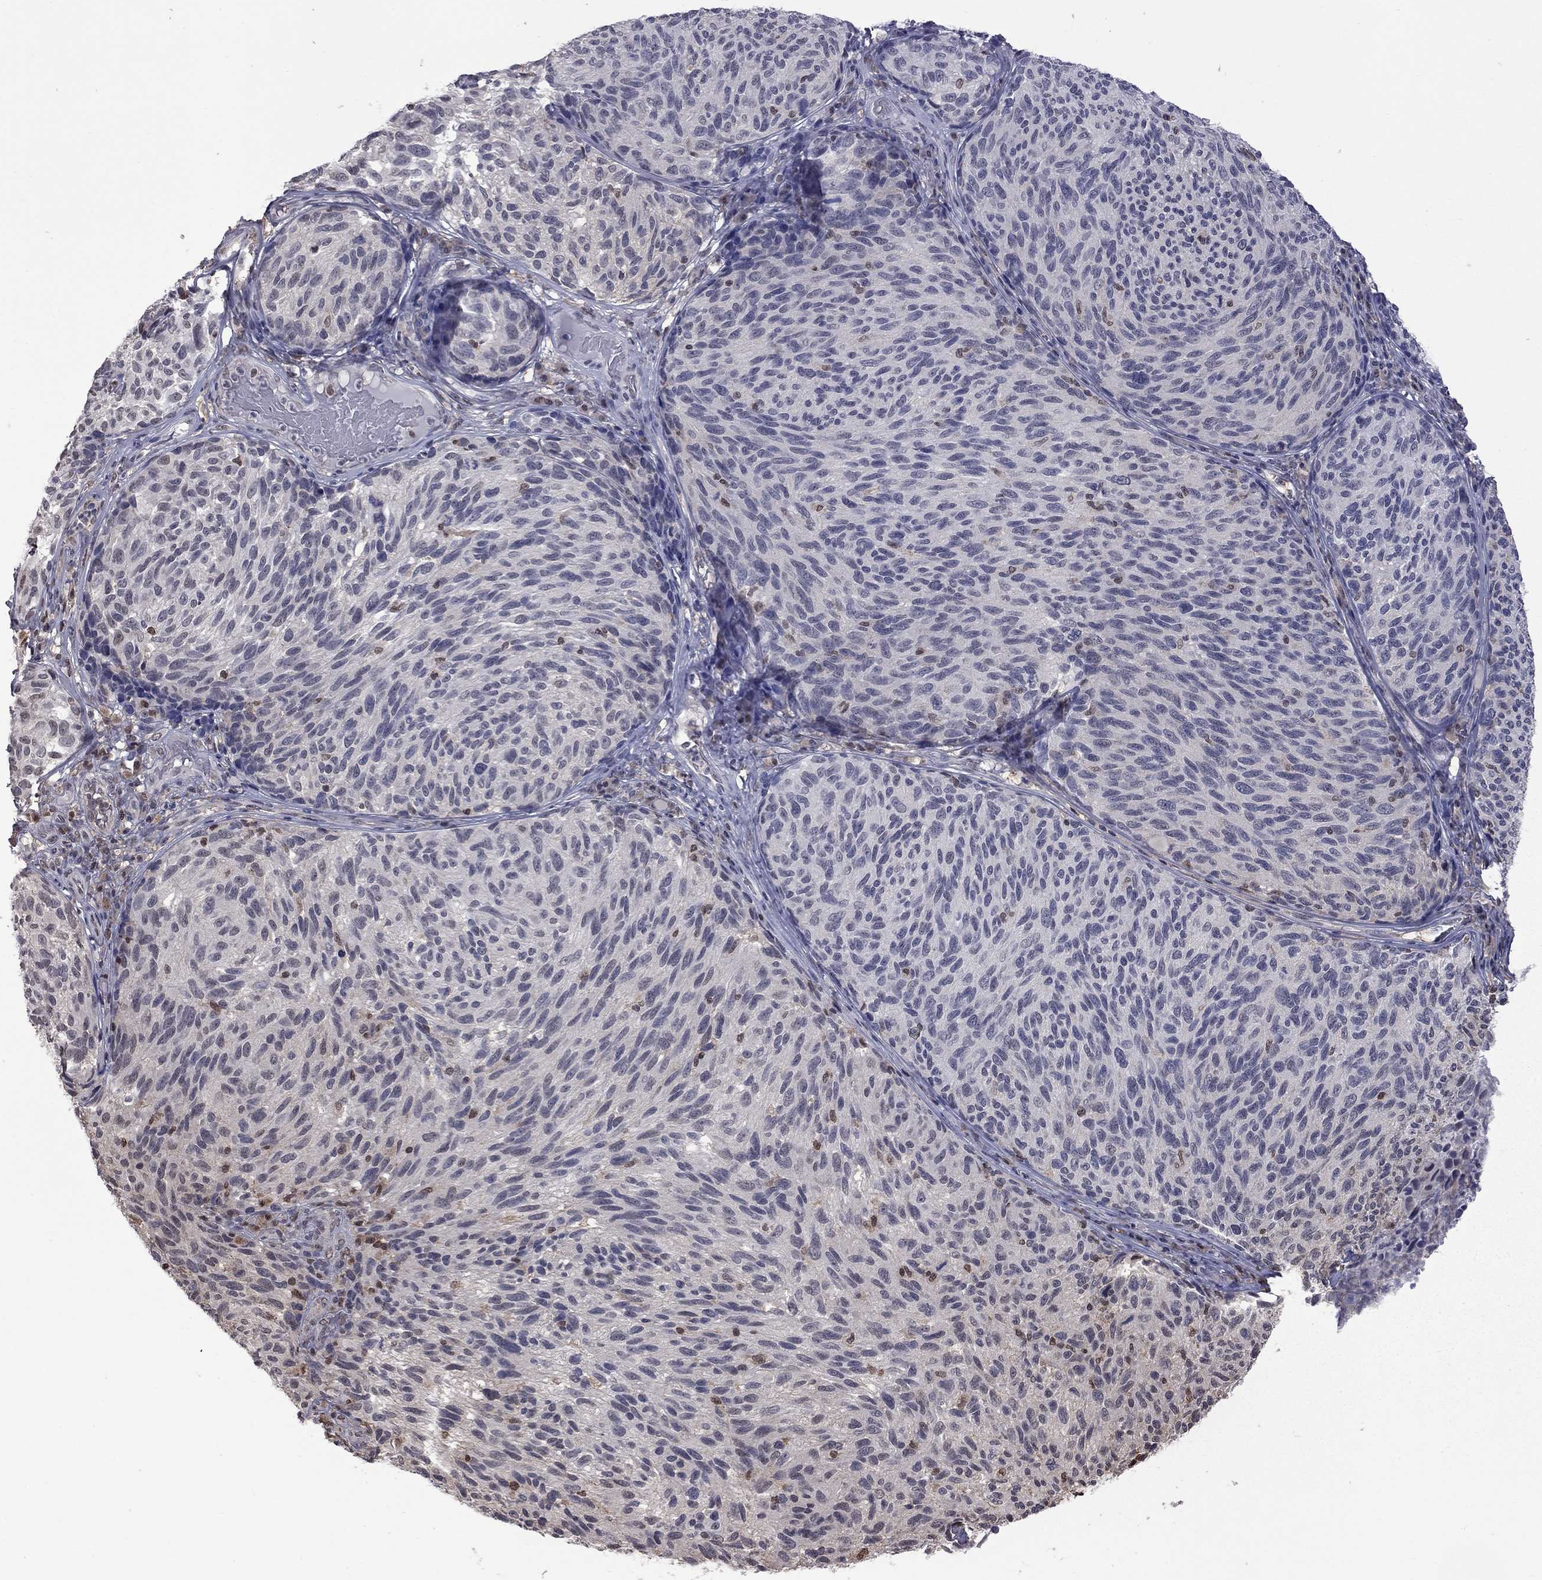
{"staining": {"intensity": "negative", "quantity": "none", "location": "none"}, "tissue": "melanoma", "cell_type": "Tumor cells", "image_type": "cancer", "snomed": [{"axis": "morphology", "description": "Malignant melanoma, NOS"}, {"axis": "topography", "description": "Skin"}], "caption": "DAB immunohistochemical staining of human malignant melanoma shows no significant positivity in tumor cells.", "gene": "RFWD3", "patient": {"sex": "female", "age": 73}}